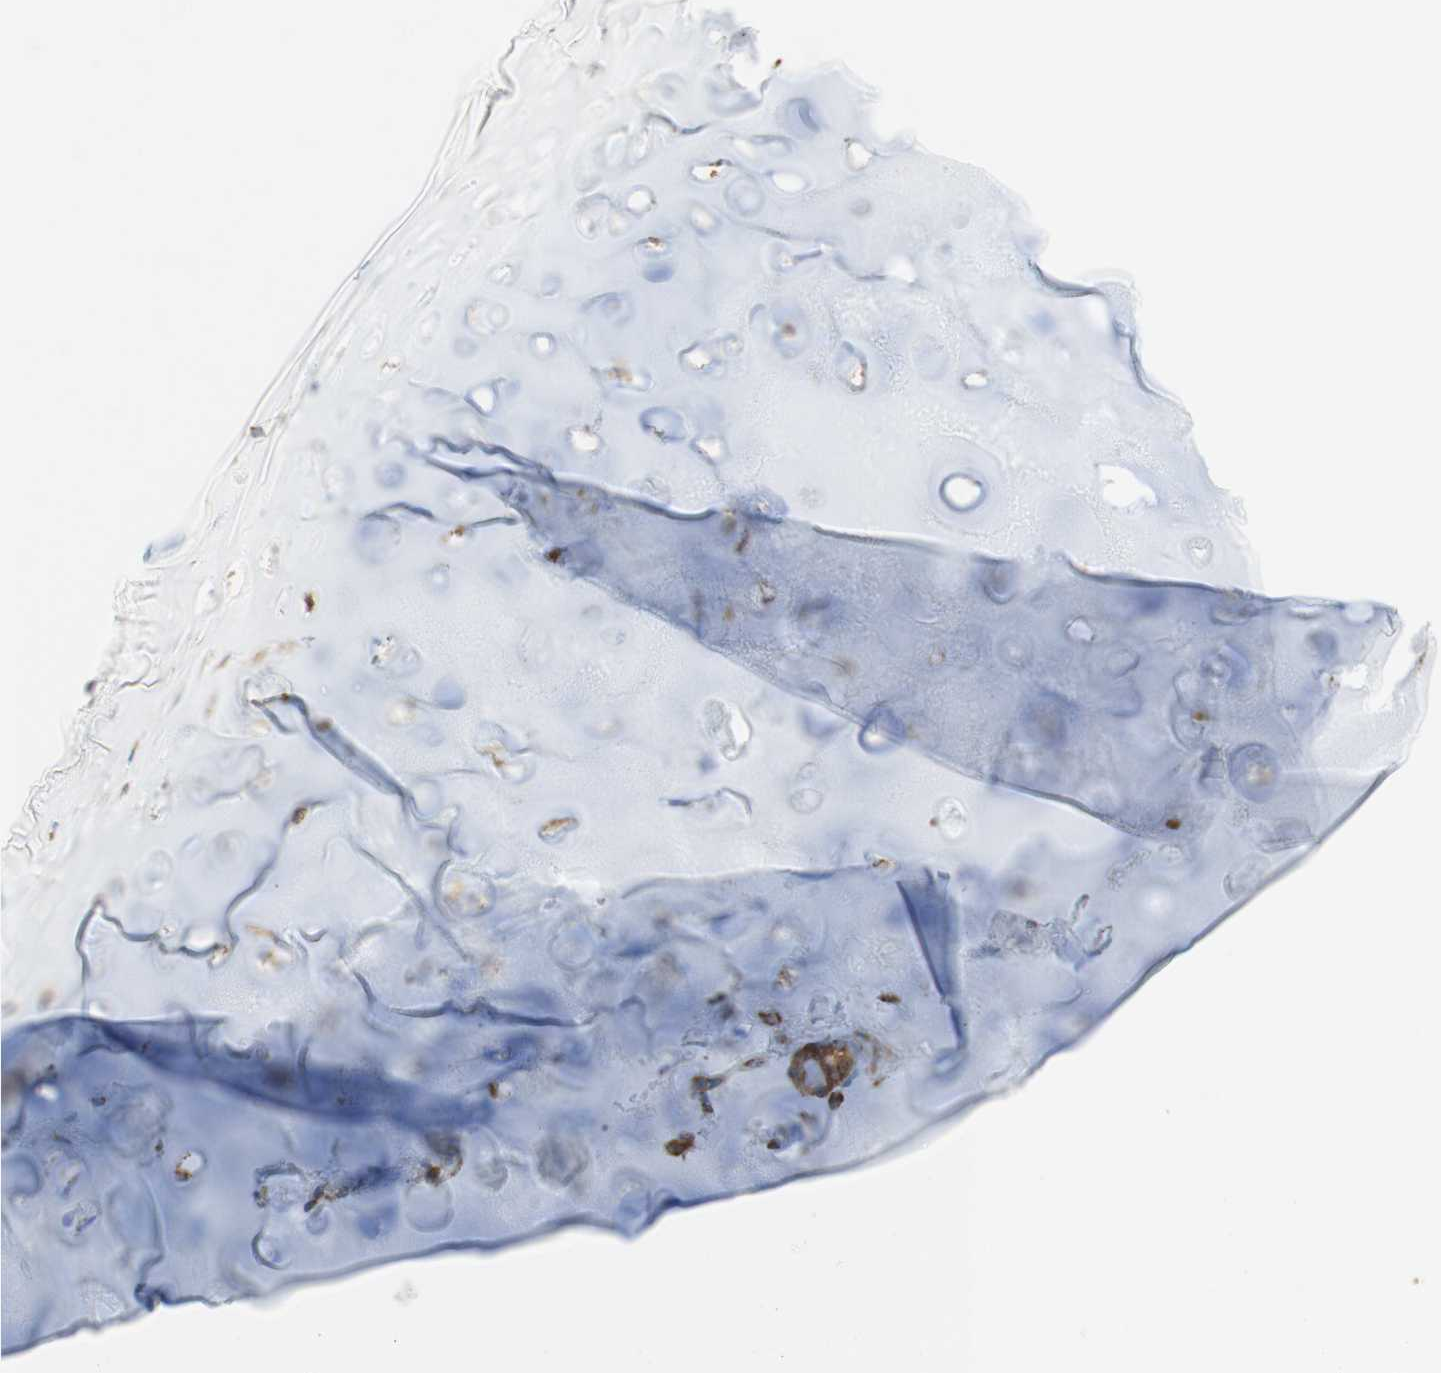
{"staining": {"intensity": "weak", "quantity": ">75%", "location": "cytoplasmic/membranous"}, "tissue": "adipose tissue", "cell_type": "Adipocytes", "image_type": "normal", "snomed": [{"axis": "morphology", "description": "Normal tissue, NOS"}, {"axis": "topography", "description": "Bronchus"}], "caption": "Human adipose tissue stained with a brown dye displays weak cytoplasmic/membranous positive expression in about >75% of adipocytes.", "gene": "TOMM20", "patient": {"sex": "female", "age": 73}}